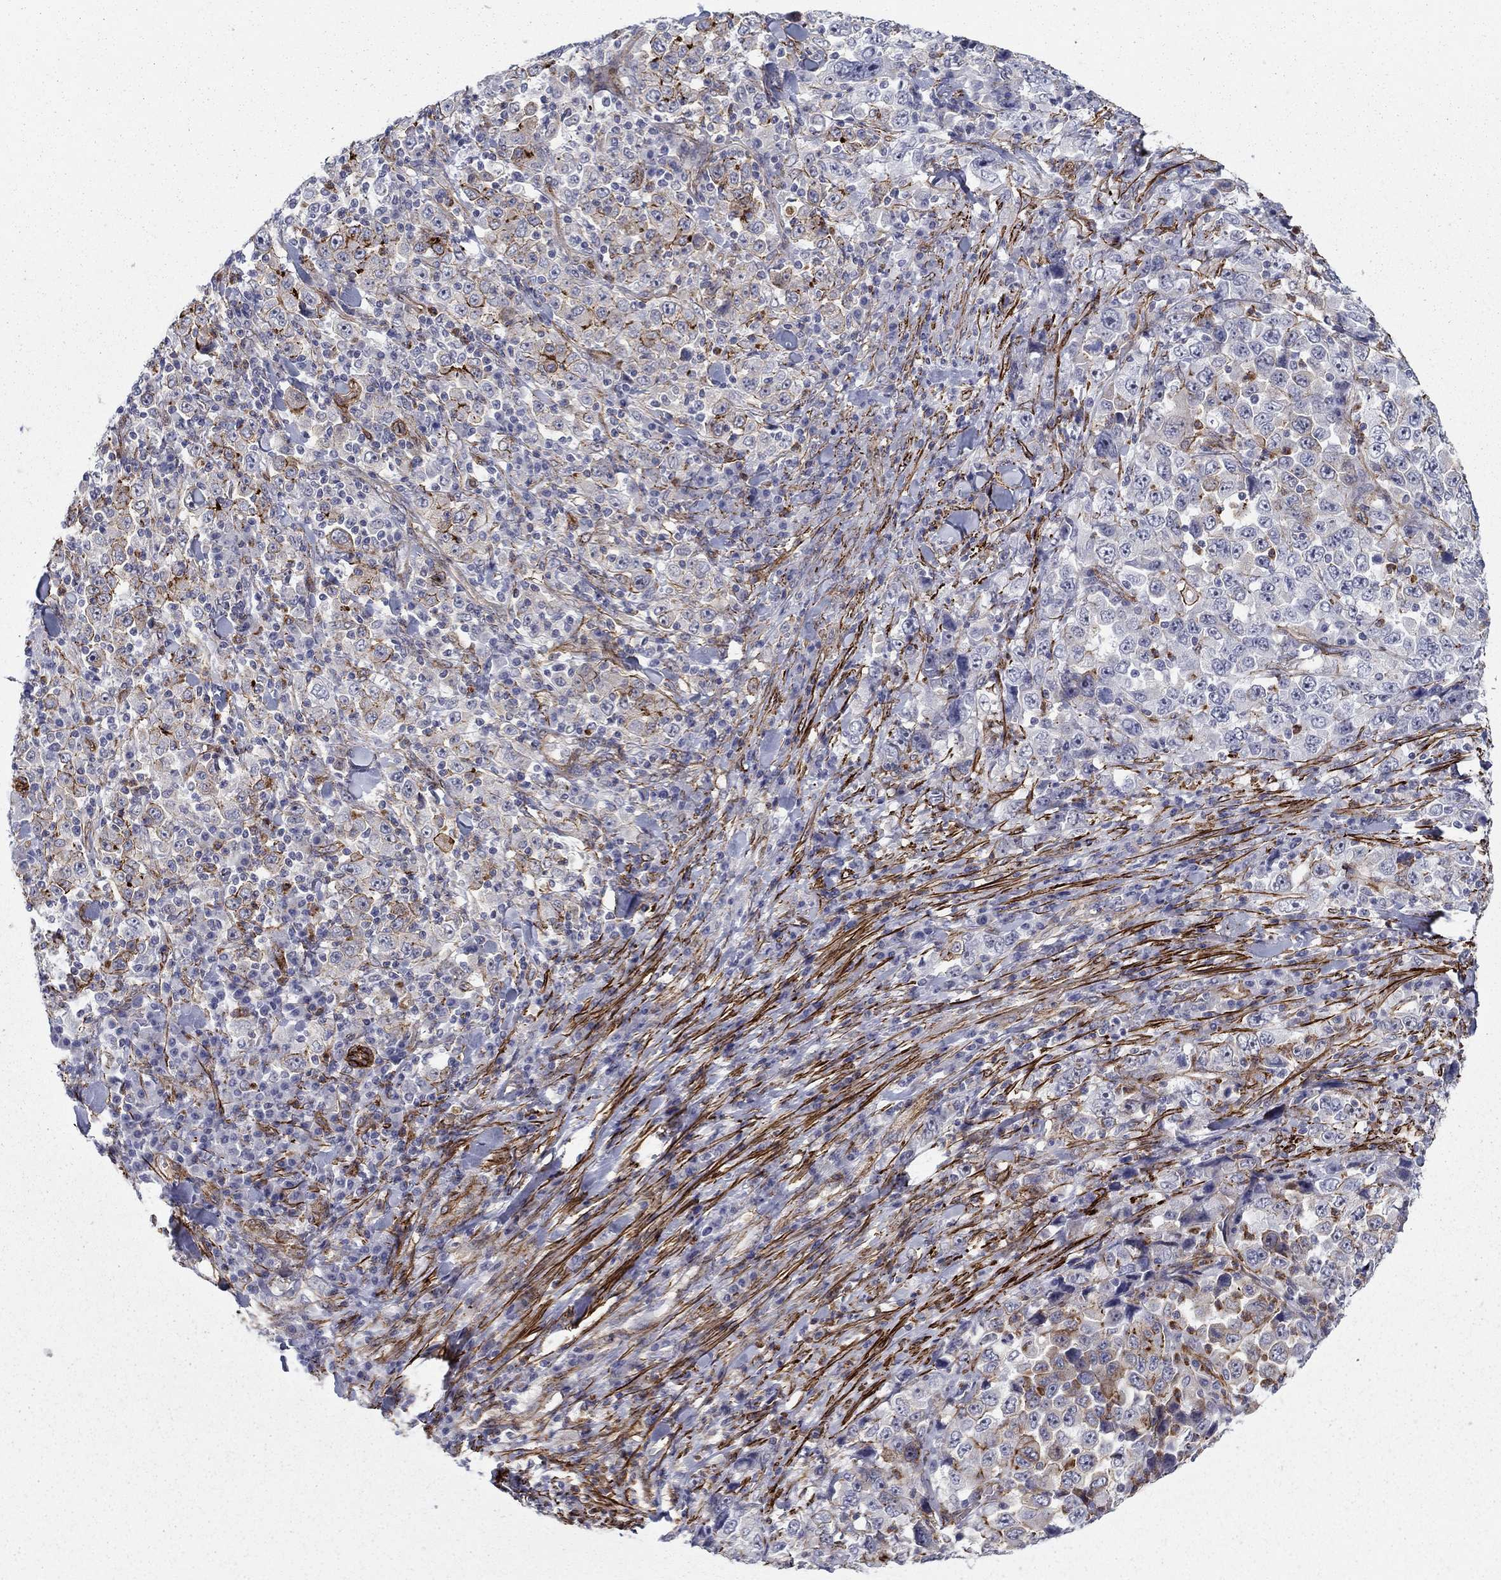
{"staining": {"intensity": "strong", "quantity": "<25%", "location": "cytoplasmic/membranous"}, "tissue": "stomach cancer", "cell_type": "Tumor cells", "image_type": "cancer", "snomed": [{"axis": "morphology", "description": "Normal tissue, NOS"}, {"axis": "morphology", "description": "Adenocarcinoma, NOS"}, {"axis": "topography", "description": "Stomach, upper"}, {"axis": "topography", "description": "Stomach"}], "caption": "Immunohistochemistry (IHC) (DAB (3,3'-diaminobenzidine)) staining of human stomach cancer reveals strong cytoplasmic/membranous protein expression in approximately <25% of tumor cells.", "gene": "KRBA1", "patient": {"sex": "male", "age": 59}}